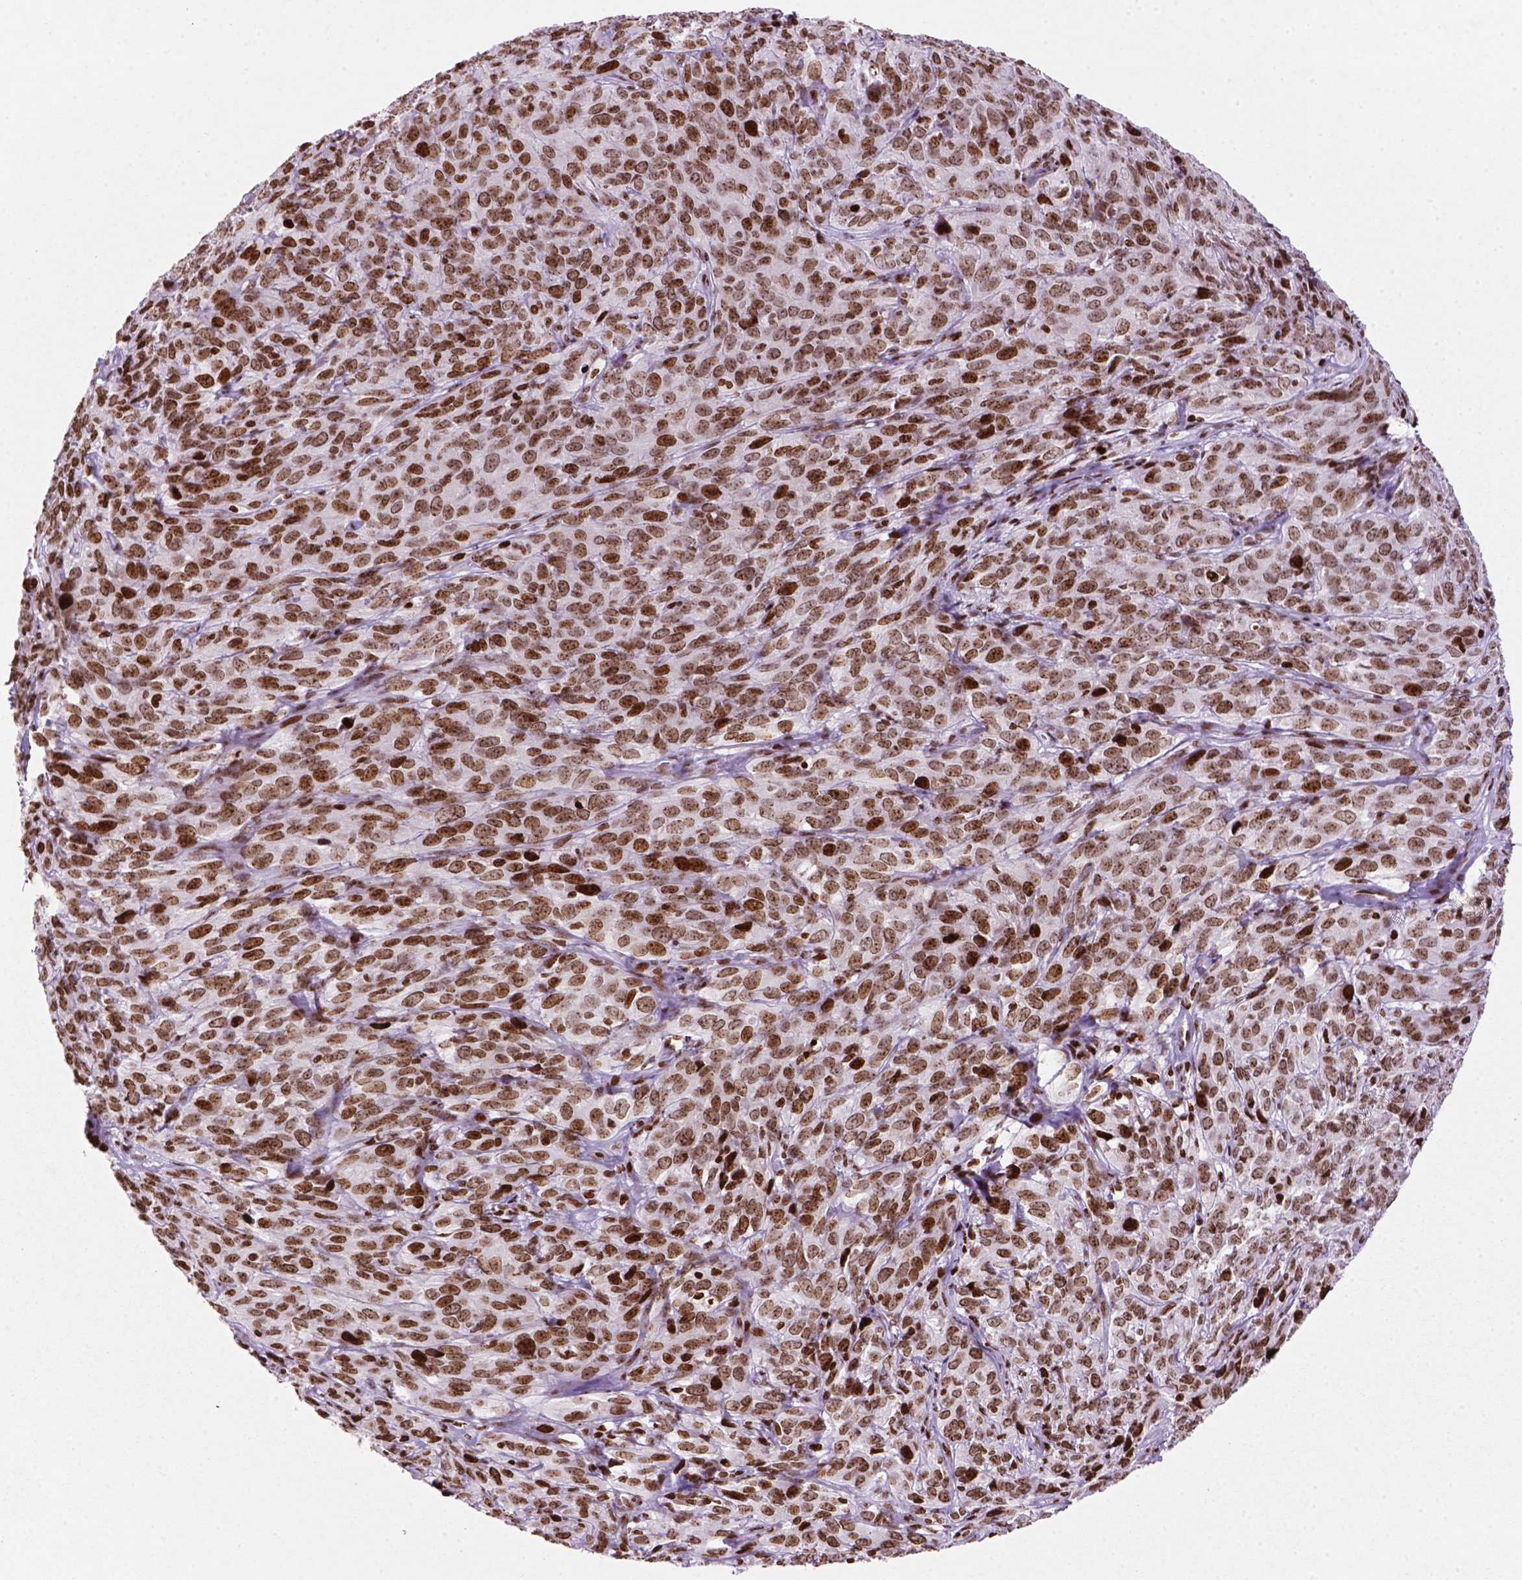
{"staining": {"intensity": "moderate", "quantity": ">75%", "location": "nuclear"}, "tissue": "cervical cancer", "cell_type": "Tumor cells", "image_type": "cancer", "snomed": [{"axis": "morphology", "description": "Squamous cell carcinoma, NOS"}, {"axis": "topography", "description": "Cervix"}], "caption": "DAB immunohistochemical staining of cervical squamous cell carcinoma reveals moderate nuclear protein staining in approximately >75% of tumor cells.", "gene": "TMEM250", "patient": {"sex": "female", "age": 51}}